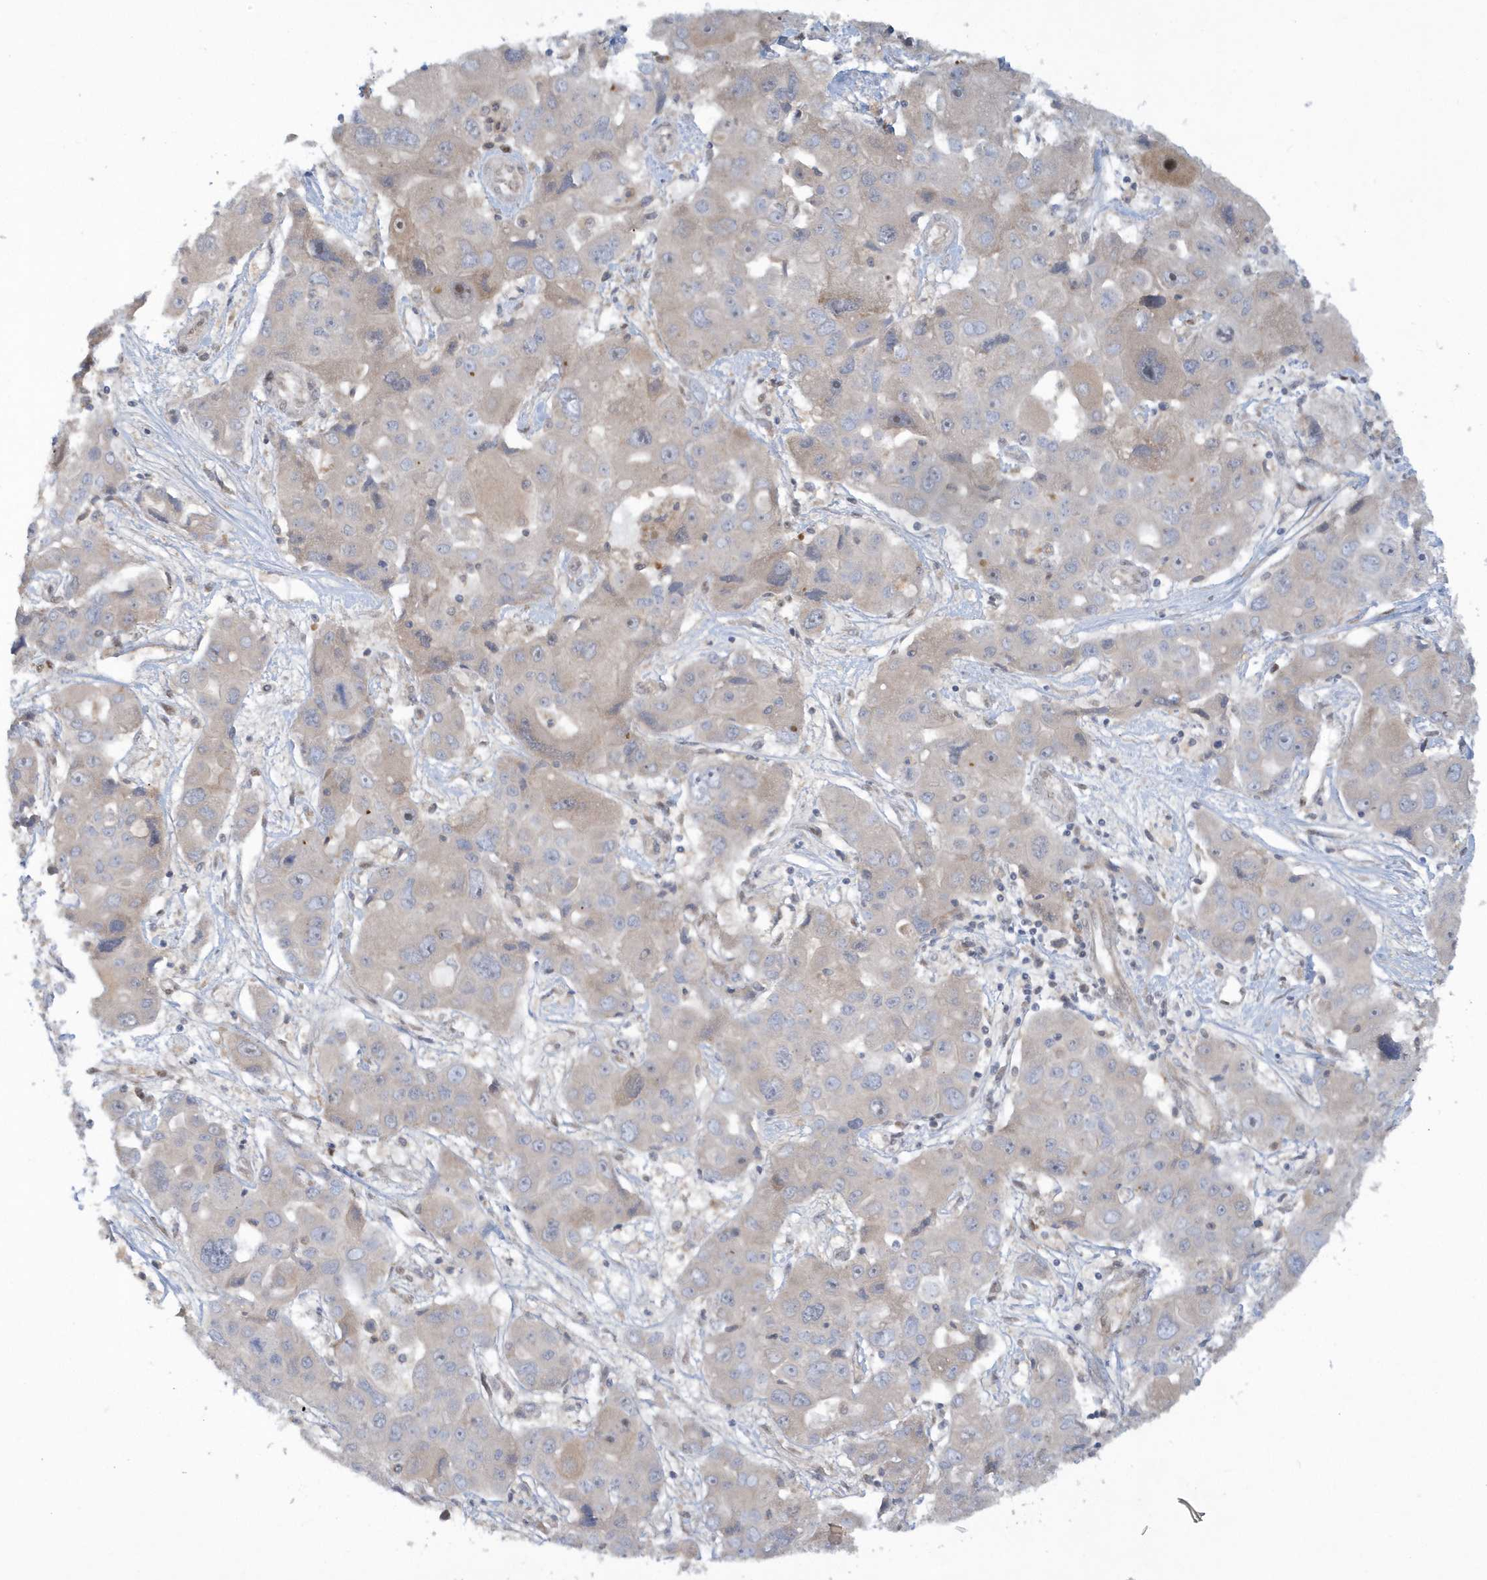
{"staining": {"intensity": "negative", "quantity": "none", "location": "none"}, "tissue": "liver cancer", "cell_type": "Tumor cells", "image_type": "cancer", "snomed": [{"axis": "morphology", "description": "Cholangiocarcinoma"}, {"axis": "topography", "description": "Liver"}], "caption": "Immunohistochemistry of human liver cancer demonstrates no staining in tumor cells.", "gene": "ATG4A", "patient": {"sex": "male", "age": 67}}